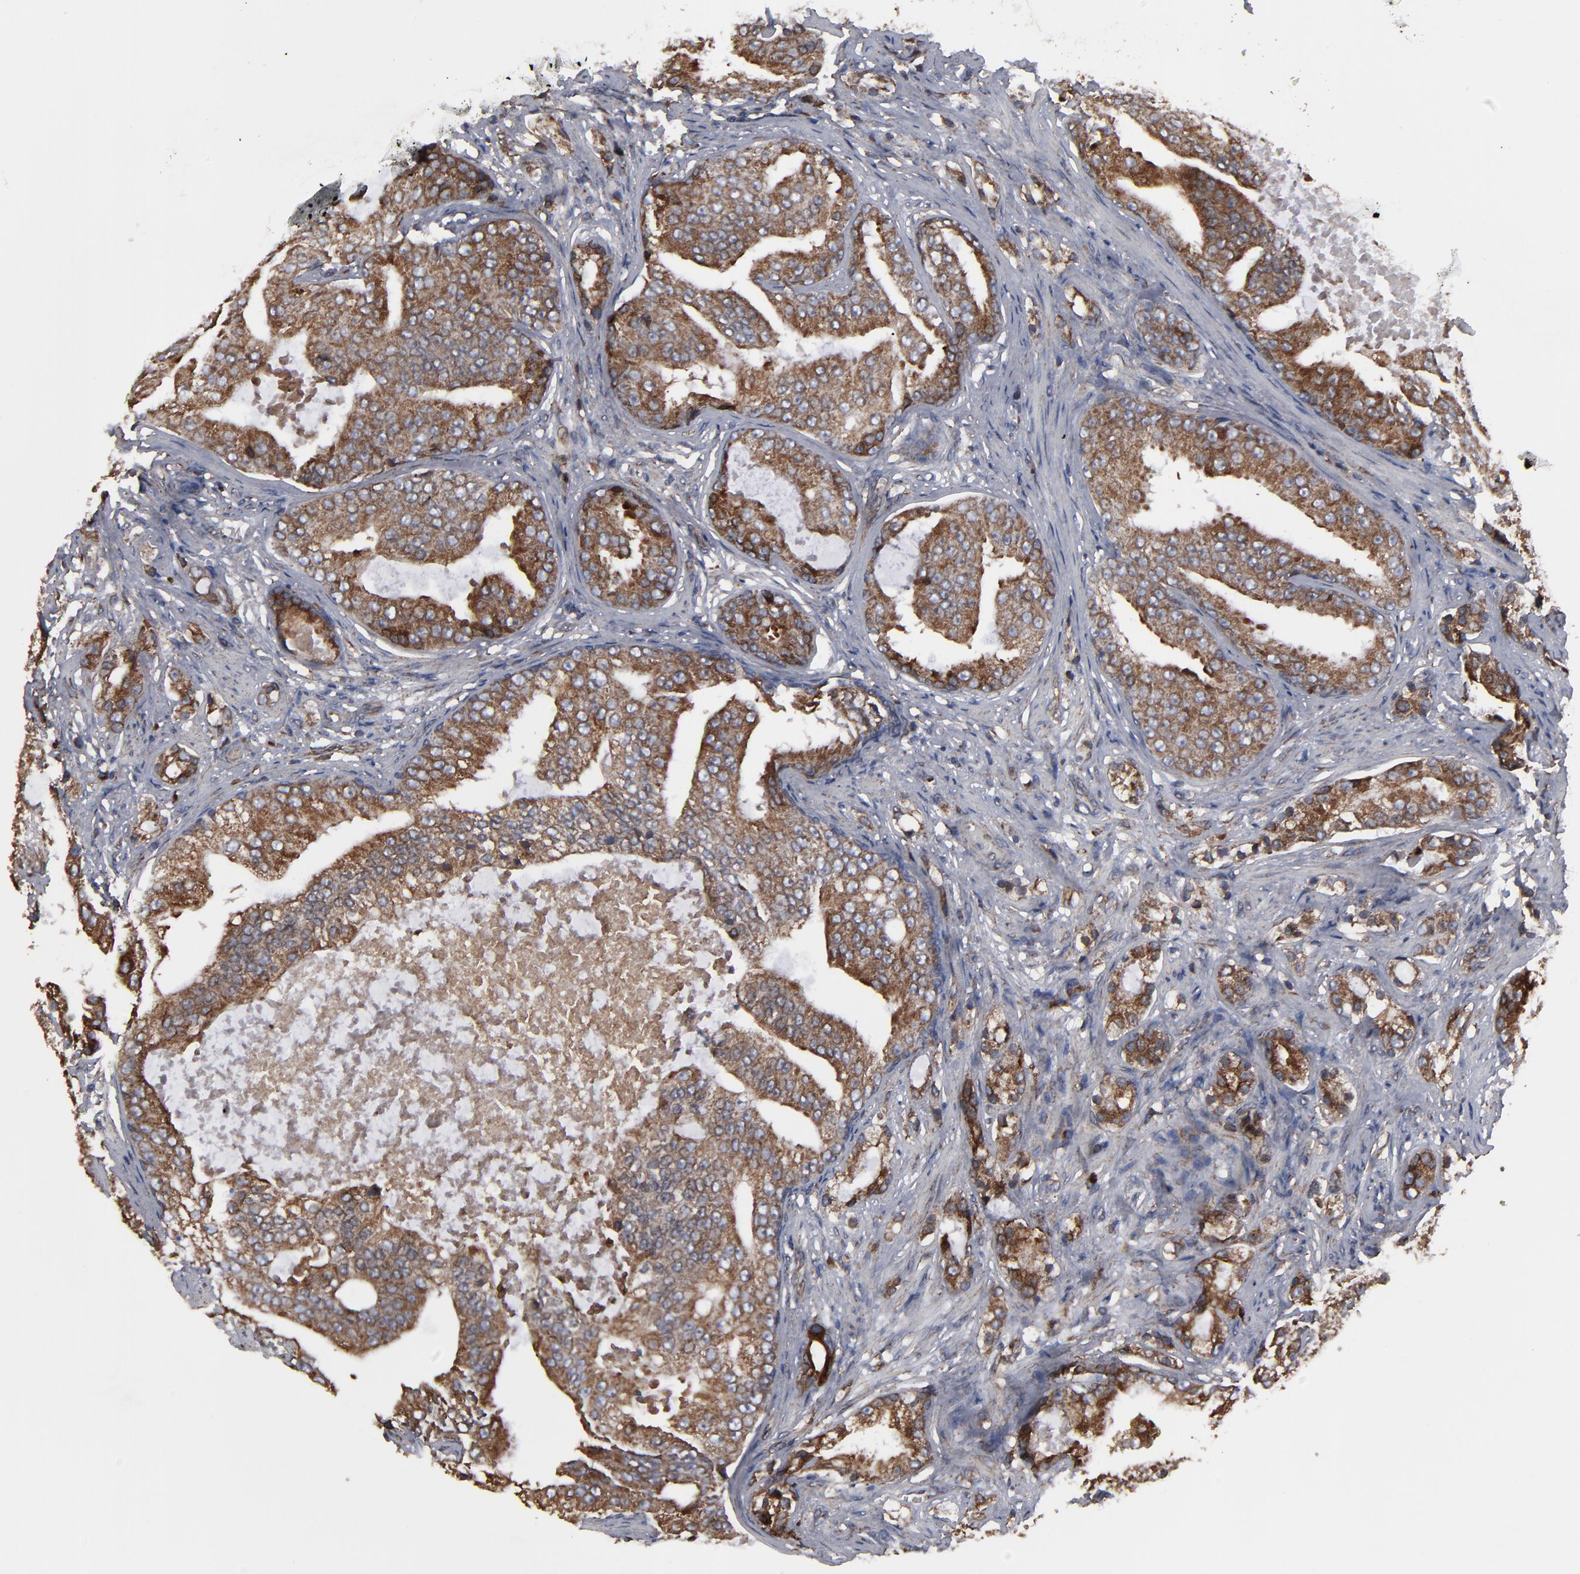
{"staining": {"intensity": "moderate", "quantity": ">75%", "location": "cytoplasmic/membranous"}, "tissue": "prostate cancer", "cell_type": "Tumor cells", "image_type": "cancer", "snomed": [{"axis": "morphology", "description": "Adenocarcinoma, High grade"}, {"axis": "topography", "description": "Prostate"}], "caption": "This image reveals immunohistochemistry staining of prostate high-grade adenocarcinoma, with medium moderate cytoplasmic/membranous positivity in about >75% of tumor cells.", "gene": "CNIH1", "patient": {"sex": "male", "age": 68}}